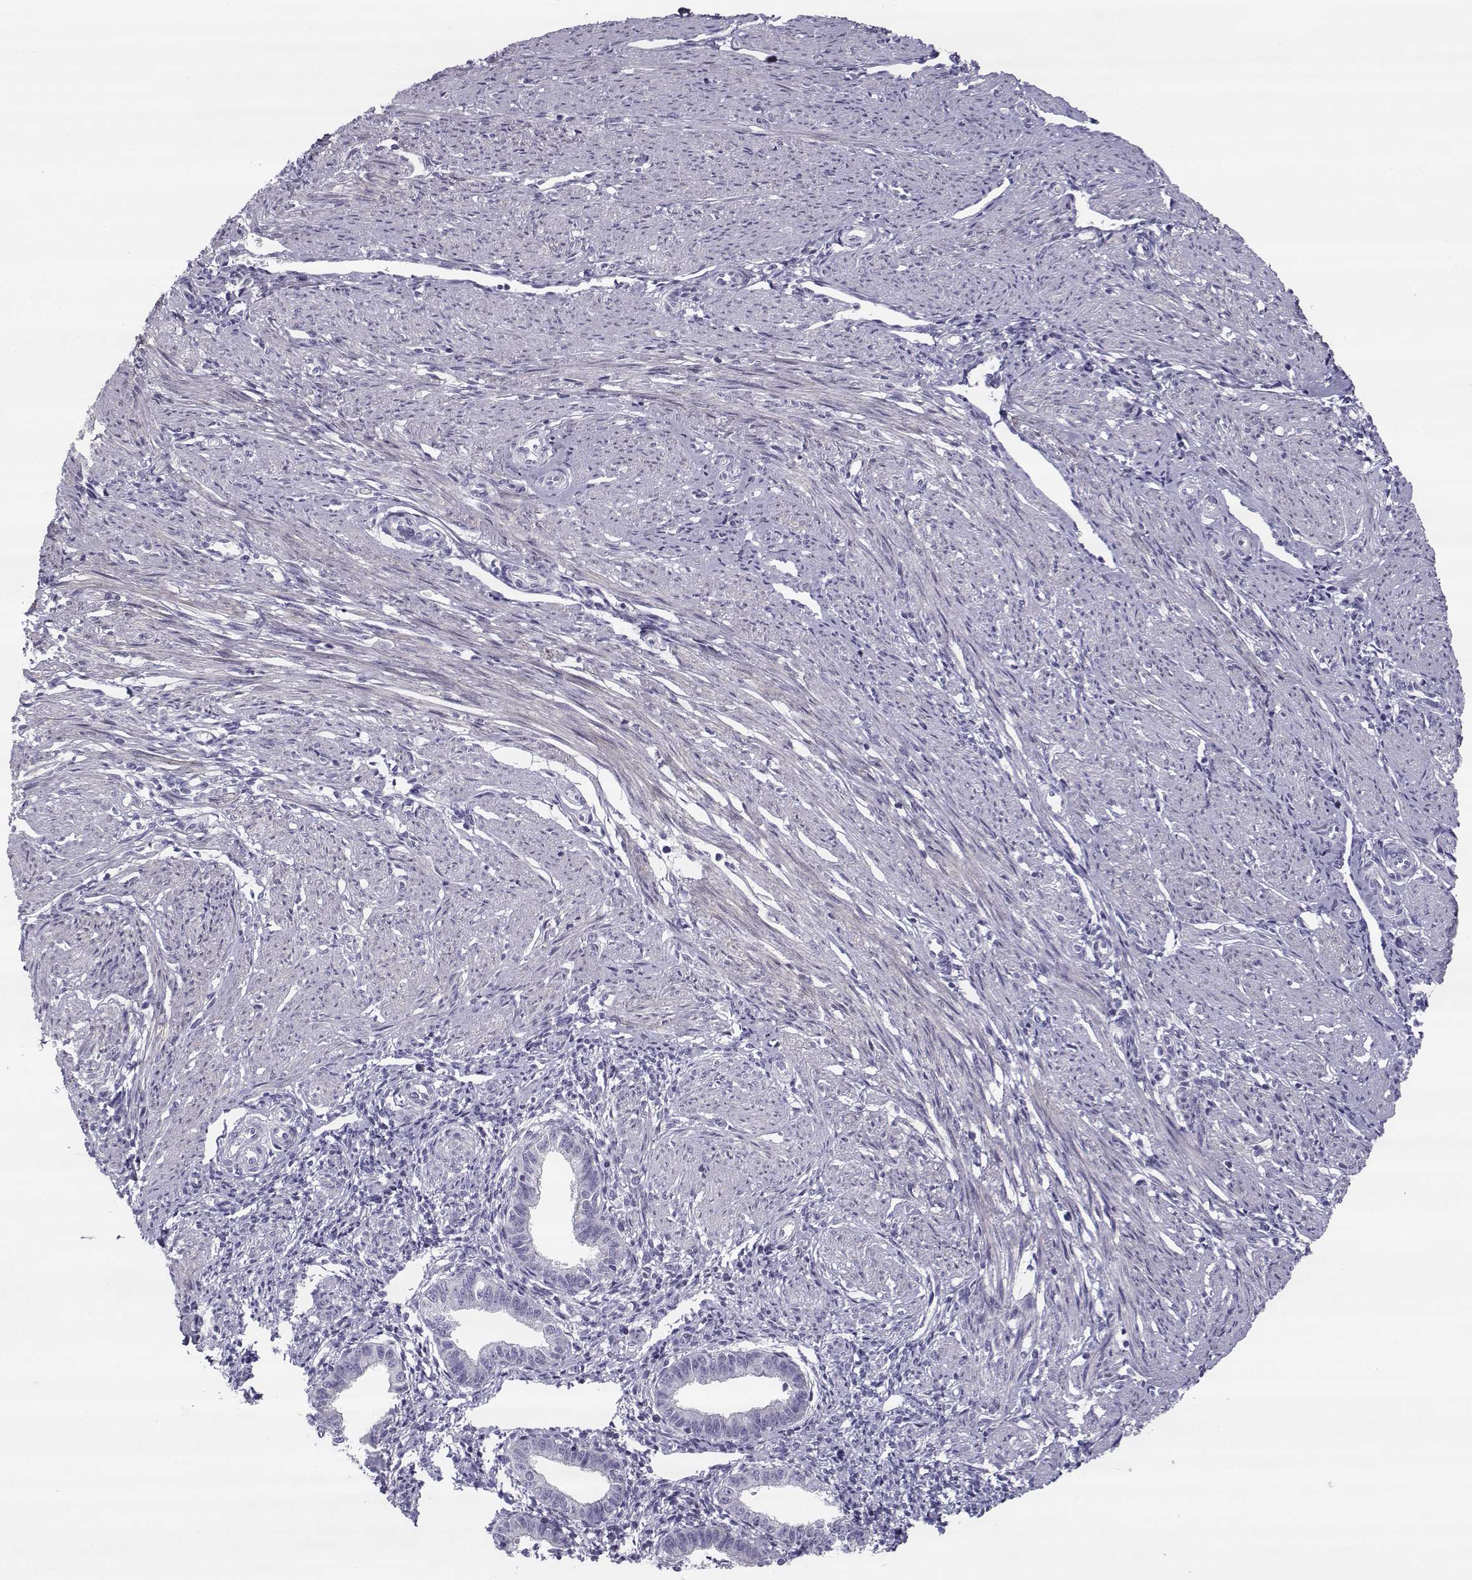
{"staining": {"intensity": "negative", "quantity": "none", "location": "none"}, "tissue": "endometrium", "cell_type": "Cells in endometrial stroma", "image_type": "normal", "snomed": [{"axis": "morphology", "description": "Normal tissue, NOS"}, {"axis": "topography", "description": "Endometrium"}], "caption": "High power microscopy histopathology image of an immunohistochemistry histopathology image of benign endometrium, revealing no significant staining in cells in endometrial stroma.", "gene": "CREB3L3", "patient": {"sex": "female", "age": 37}}